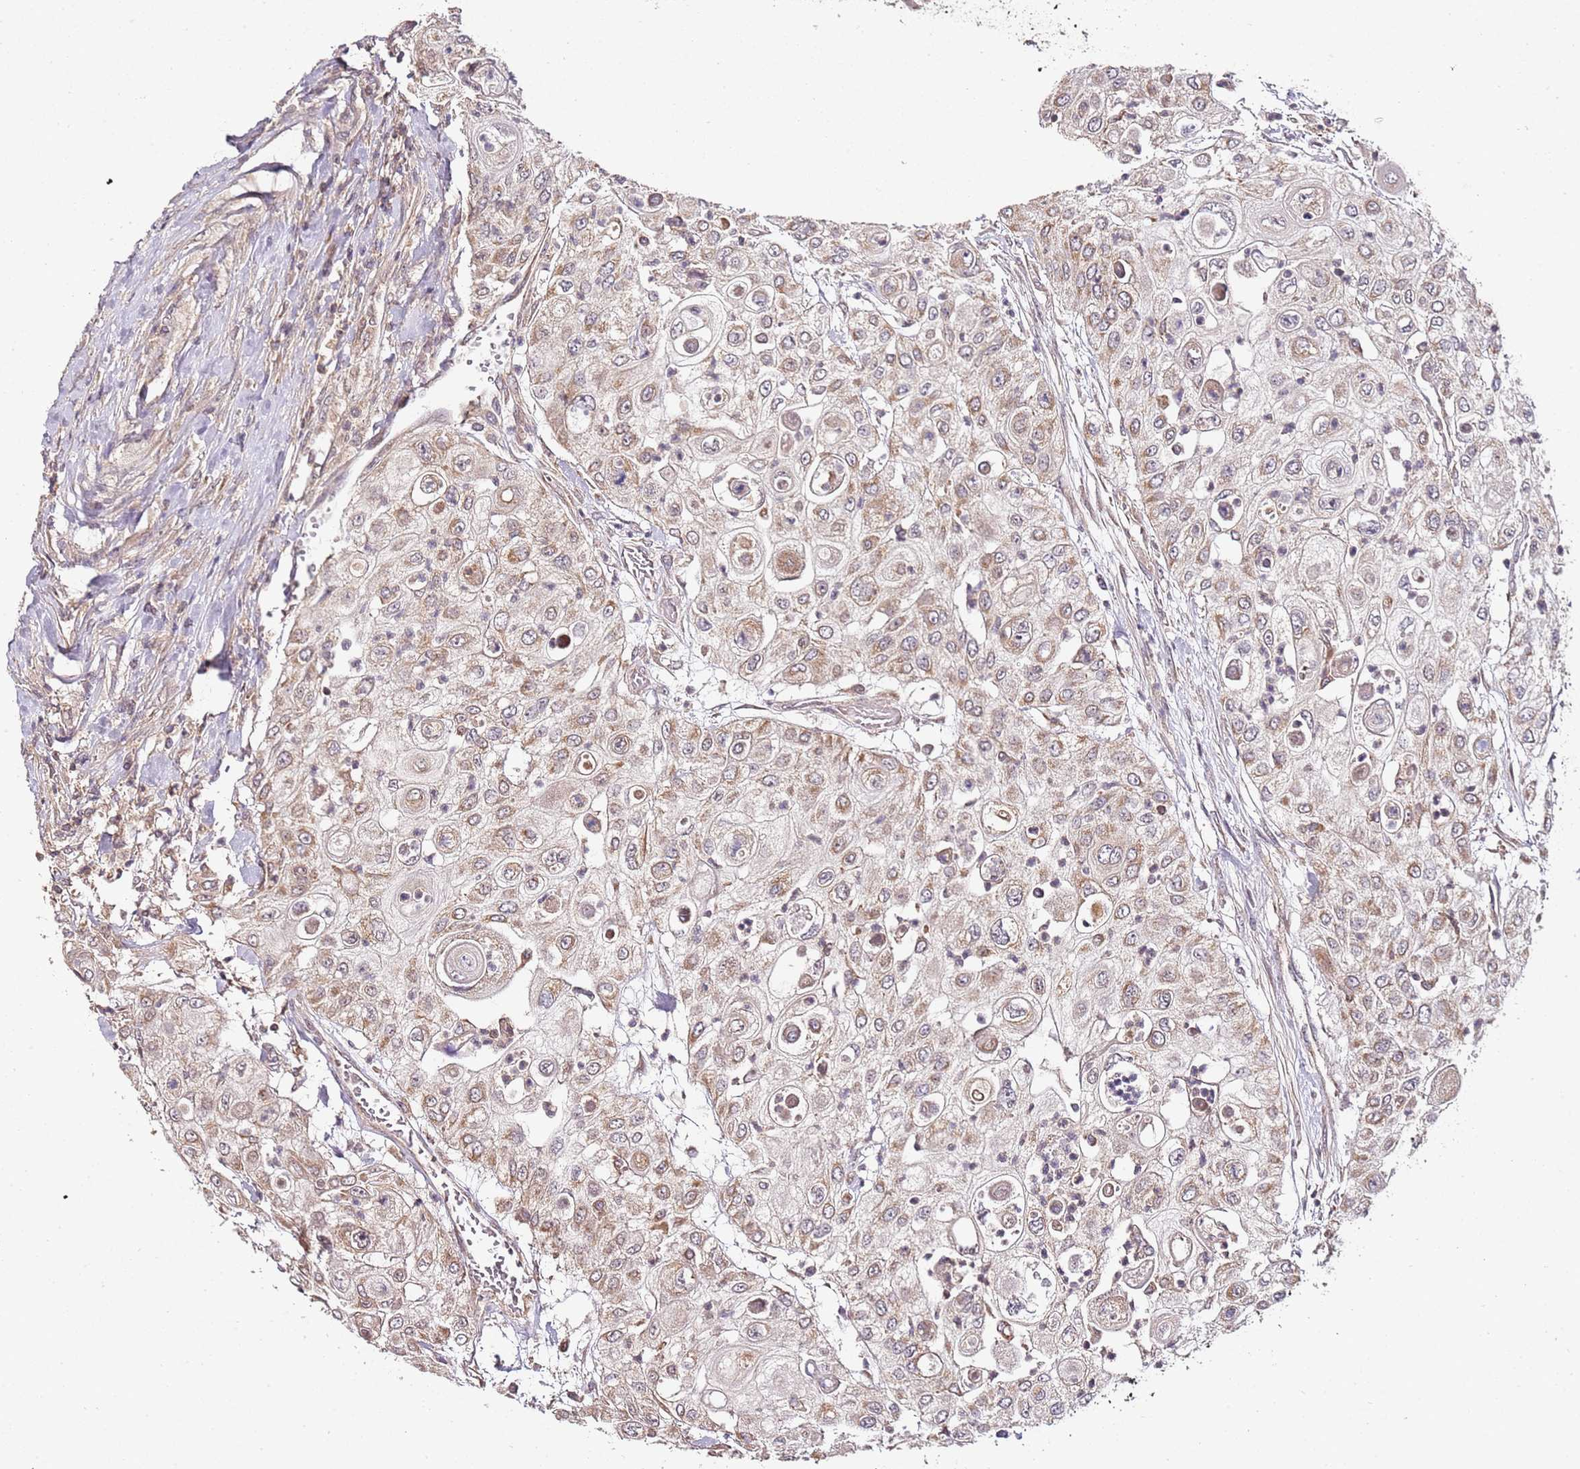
{"staining": {"intensity": "moderate", "quantity": "25%-75%", "location": "cytoplasmic/membranous"}, "tissue": "urothelial cancer", "cell_type": "Tumor cells", "image_type": "cancer", "snomed": [{"axis": "morphology", "description": "Urothelial carcinoma, High grade"}, {"axis": "topography", "description": "Urinary bladder"}], "caption": "Human urothelial carcinoma (high-grade) stained for a protein (brown) exhibits moderate cytoplasmic/membranous positive expression in approximately 25%-75% of tumor cells.", "gene": "LIN37", "patient": {"sex": "female", "age": 79}}